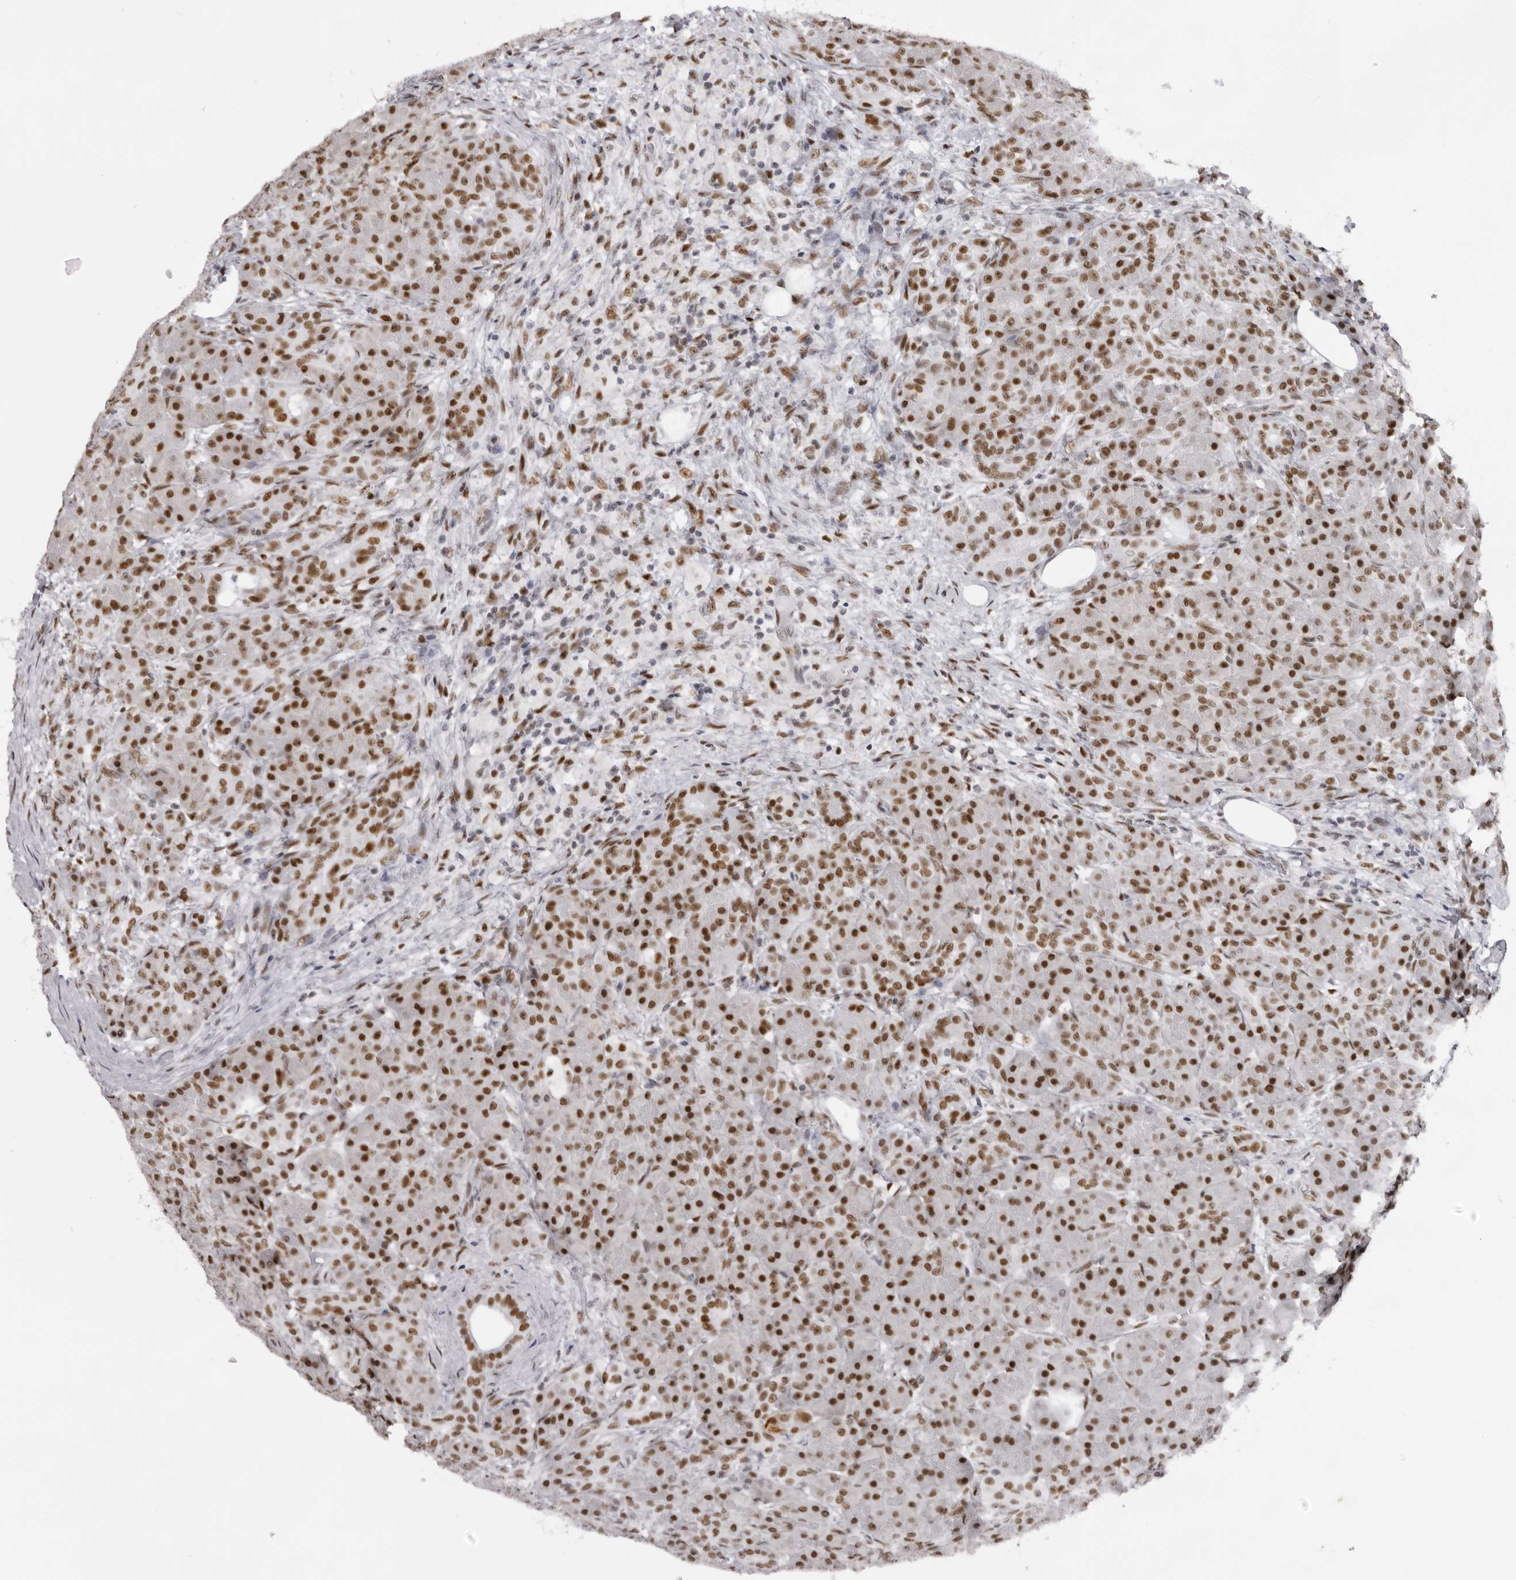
{"staining": {"intensity": "strong", "quantity": "25%-75%", "location": "nuclear"}, "tissue": "pancreas", "cell_type": "Exocrine glandular cells", "image_type": "normal", "snomed": [{"axis": "morphology", "description": "Normal tissue, NOS"}, {"axis": "topography", "description": "Pancreas"}], "caption": "A histopathology image of pancreas stained for a protein shows strong nuclear brown staining in exocrine glandular cells. Using DAB (3,3'-diaminobenzidine) (brown) and hematoxylin (blue) stains, captured at high magnification using brightfield microscopy.", "gene": "IRF2BP2", "patient": {"sex": "male", "age": 63}}